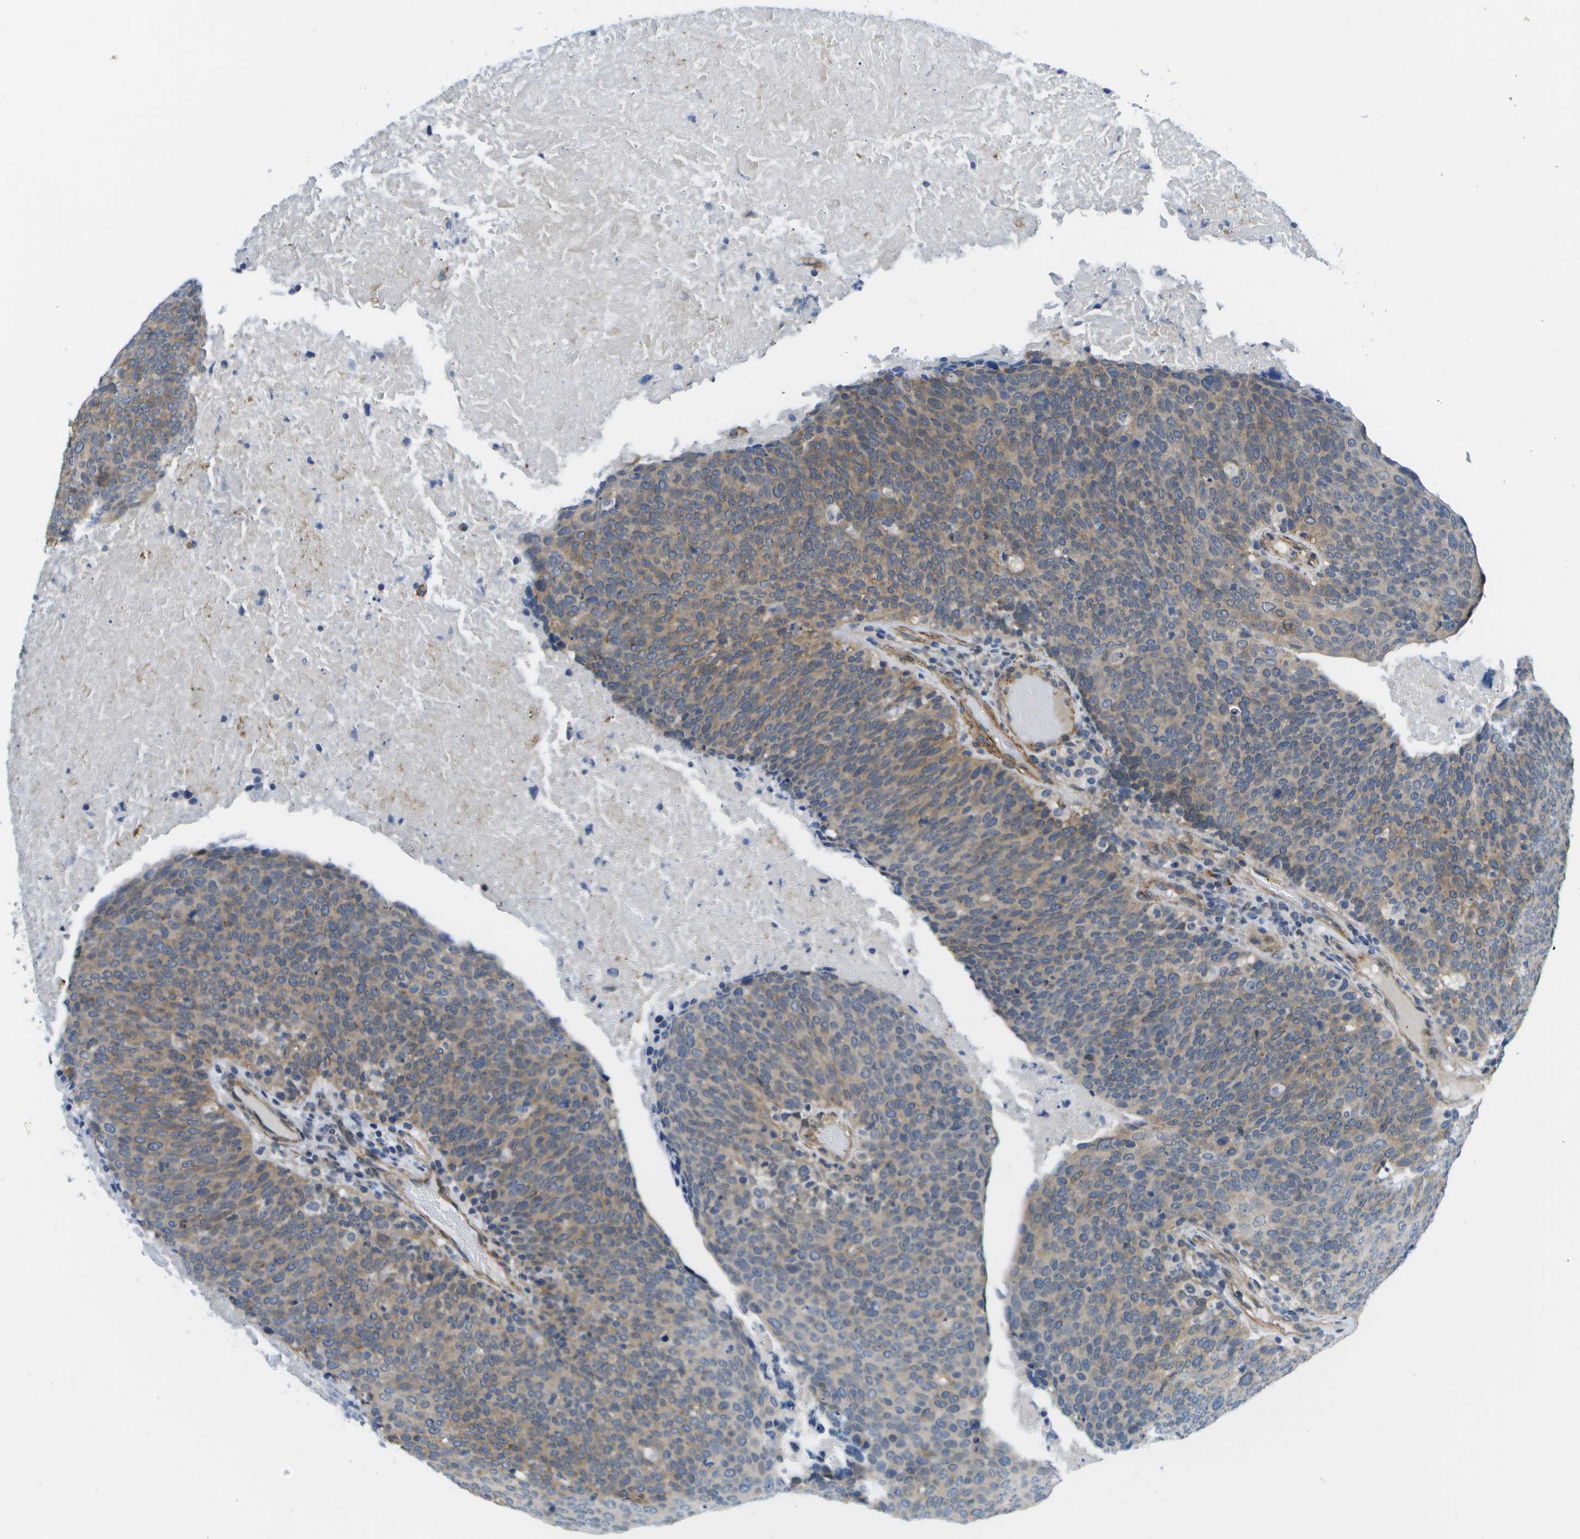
{"staining": {"intensity": "weak", "quantity": "25%-75%", "location": "cytoplasmic/membranous"}, "tissue": "head and neck cancer", "cell_type": "Tumor cells", "image_type": "cancer", "snomed": [{"axis": "morphology", "description": "Squamous cell carcinoma, NOS"}, {"axis": "morphology", "description": "Squamous cell carcinoma, metastatic, NOS"}, {"axis": "topography", "description": "Lymph node"}, {"axis": "topography", "description": "Head-Neck"}], "caption": "Protein staining of head and neck cancer (squamous cell carcinoma) tissue demonstrates weak cytoplasmic/membranous positivity in about 25%-75% of tumor cells.", "gene": "KIAA0040", "patient": {"sex": "male", "age": 62}}